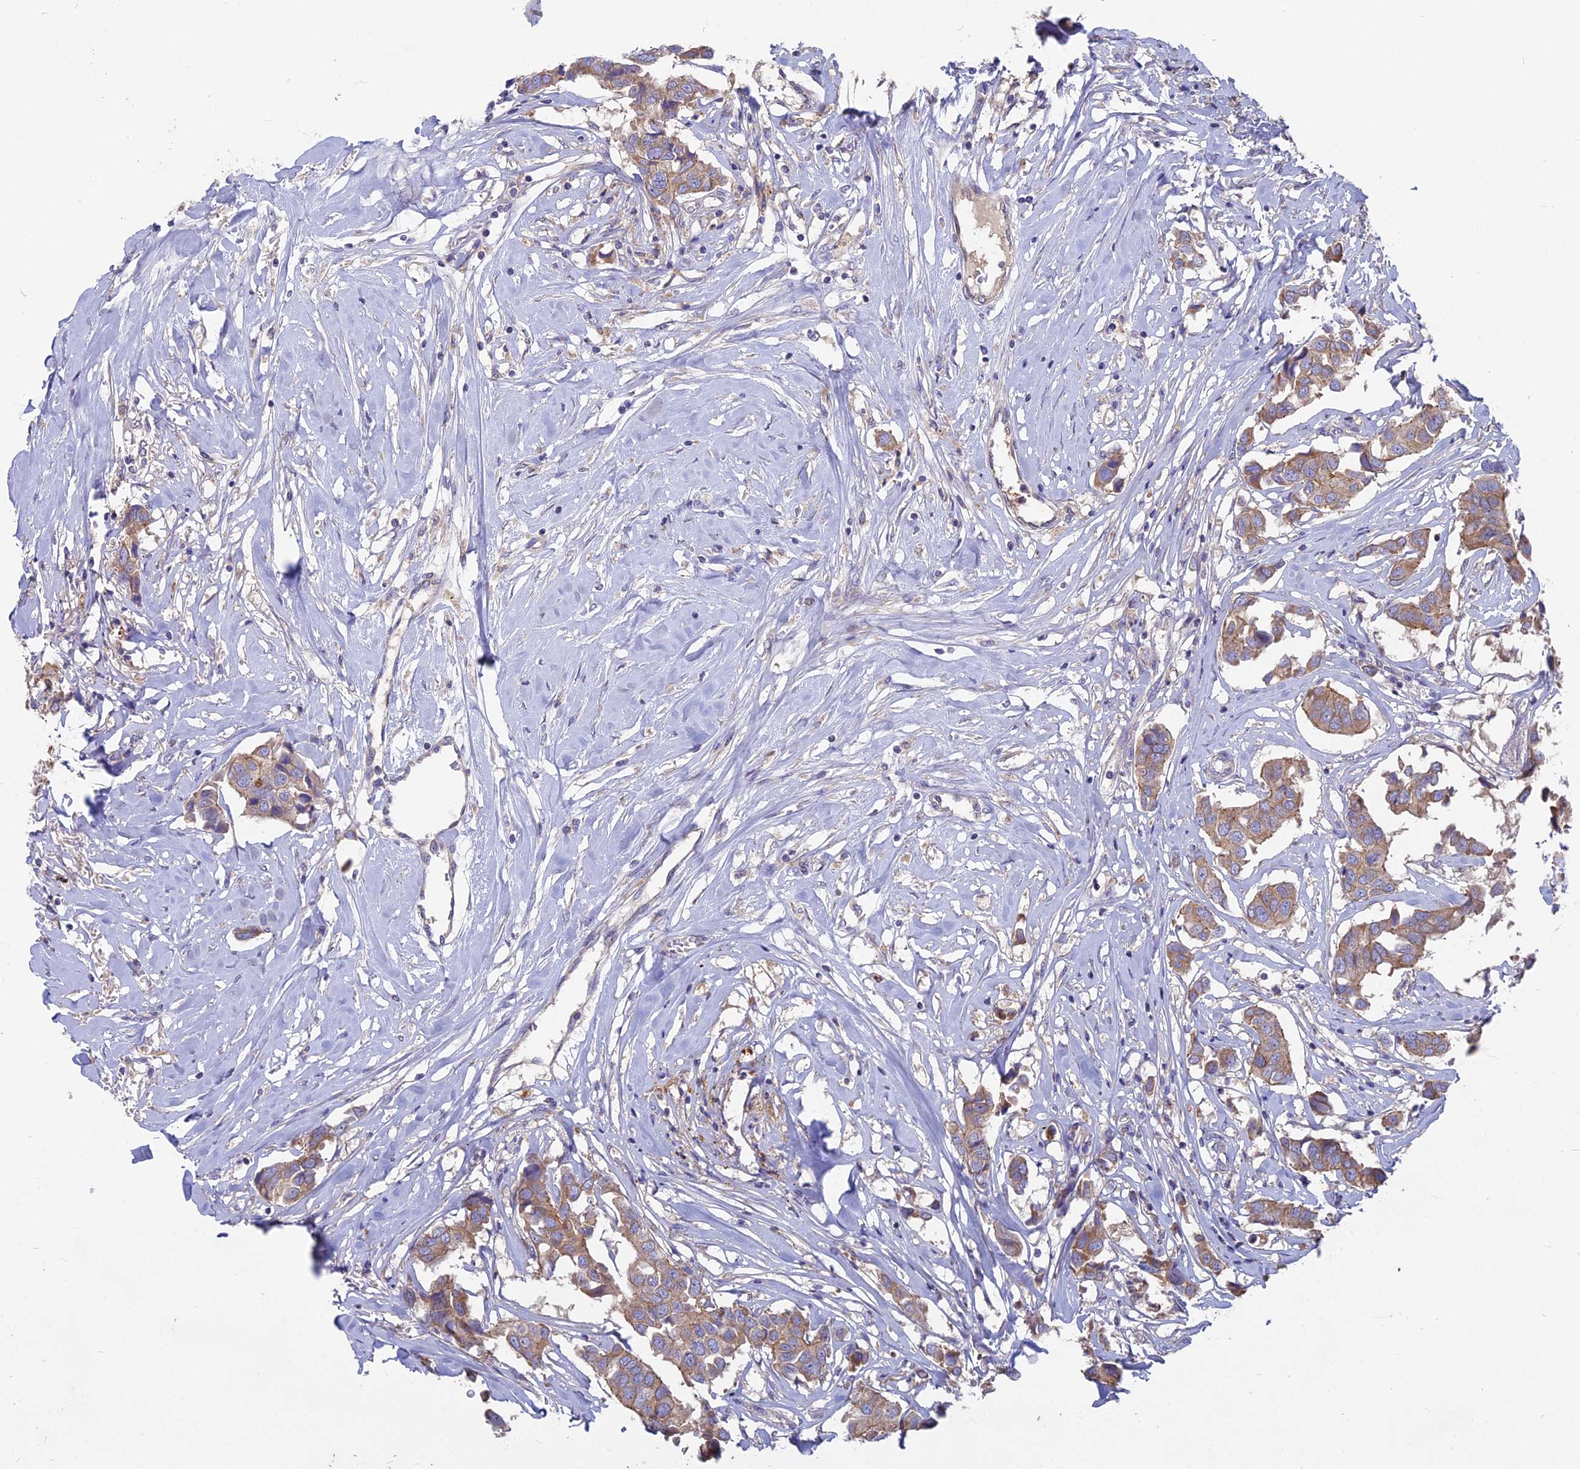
{"staining": {"intensity": "weak", "quantity": ">75%", "location": "cytoplasmic/membranous"}, "tissue": "breast cancer", "cell_type": "Tumor cells", "image_type": "cancer", "snomed": [{"axis": "morphology", "description": "Duct carcinoma"}, {"axis": "topography", "description": "Breast"}], "caption": "Human breast invasive ductal carcinoma stained for a protein (brown) demonstrates weak cytoplasmic/membranous positive positivity in about >75% of tumor cells.", "gene": "PZP", "patient": {"sex": "female", "age": 80}}